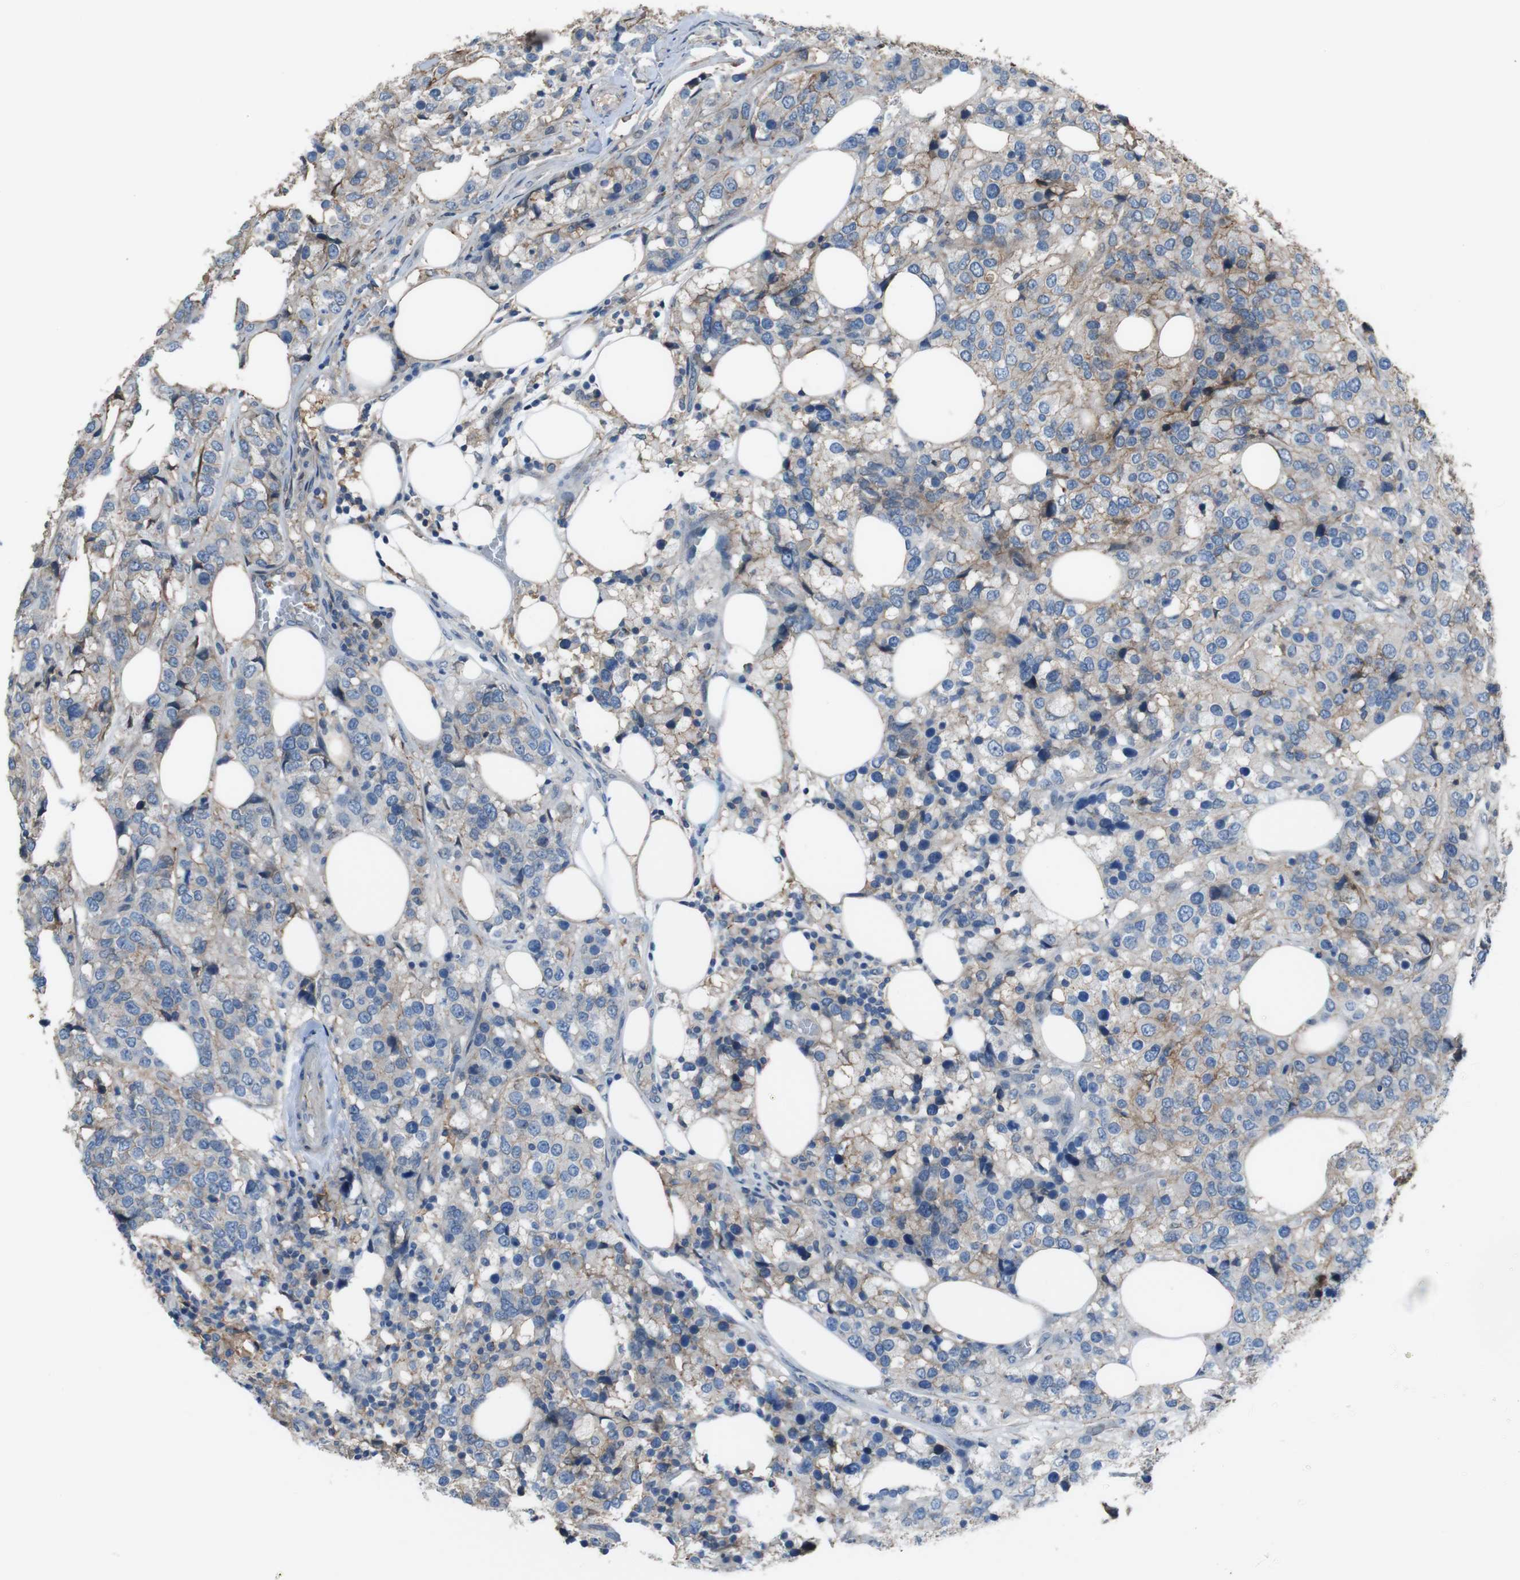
{"staining": {"intensity": "weak", "quantity": "25%-75%", "location": "cytoplasmic/membranous"}, "tissue": "breast cancer", "cell_type": "Tumor cells", "image_type": "cancer", "snomed": [{"axis": "morphology", "description": "Lobular carcinoma"}, {"axis": "topography", "description": "Breast"}], "caption": "Tumor cells display low levels of weak cytoplasmic/membranous expression in about 25%-75% of cells in human breast cancer (lobular carcinoma). Ihc stains the protein in brown and the nuclei are stained blue.", "gene": "ATP2B1", "patient": {"sex": "female", "age": 59}}